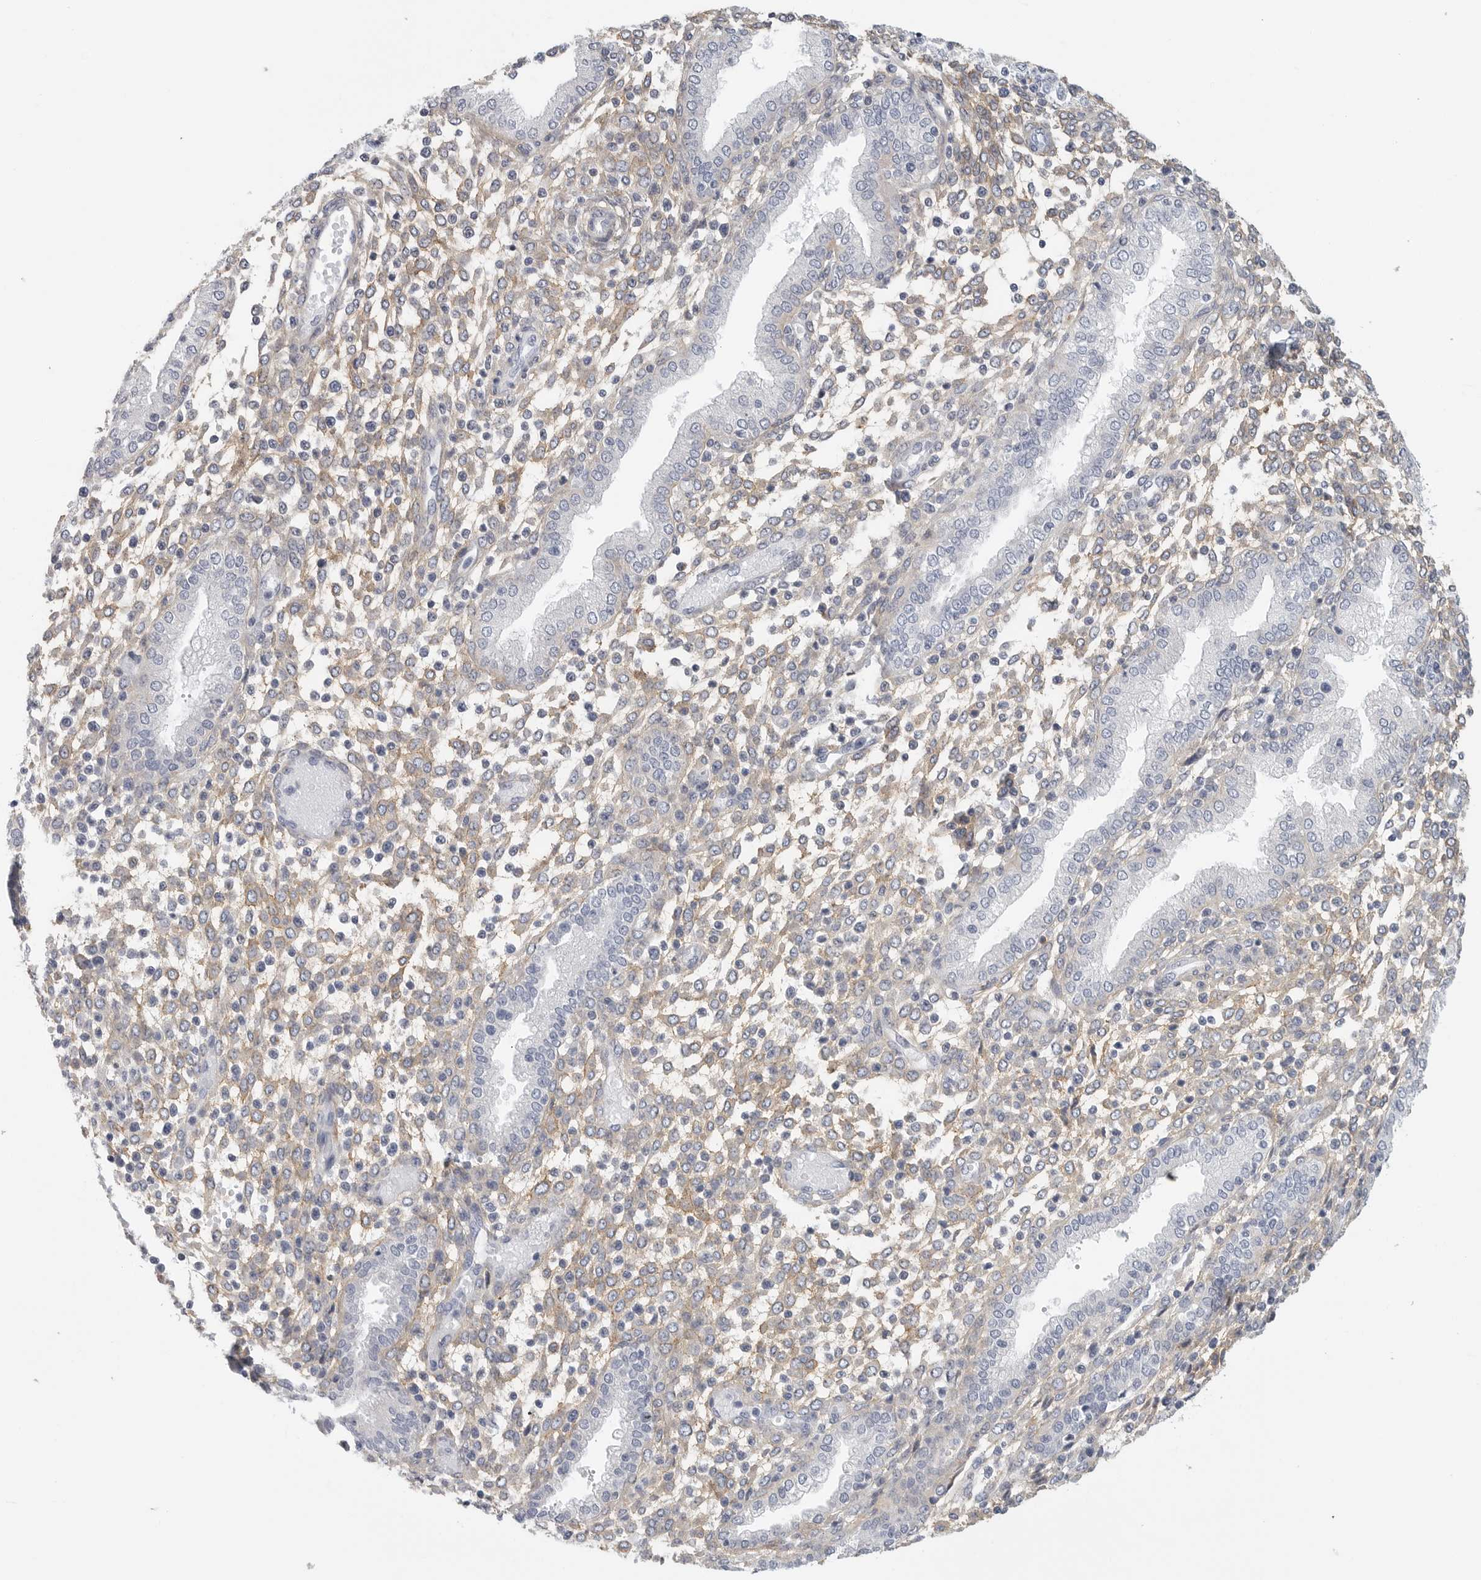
{"staining": {"intensity": "weak", "quantity": "25%-75%", "location": "cytoplasmic/membranous"}, "tissue": "endometrium", "cell_type": "Cells in endometrial stroma", "image_type": "normal", "snomed": [{"axis": "morphology", "description": "Normal tissue, NOS"}, {"axis": "topography", "description": "Endometrium"}], "caption": "IHC (DAB (3,3'-diaminobenzidine)) staining of benign human endometrium shows weak cytoplasmic/membranous protein expression in about 25%-75% of cells in endometrial stroma. (DAB IHC with brightfield microscopy, high magnification).", "gene": "TNR", "patient": {"sex": "female", "age": 53}}